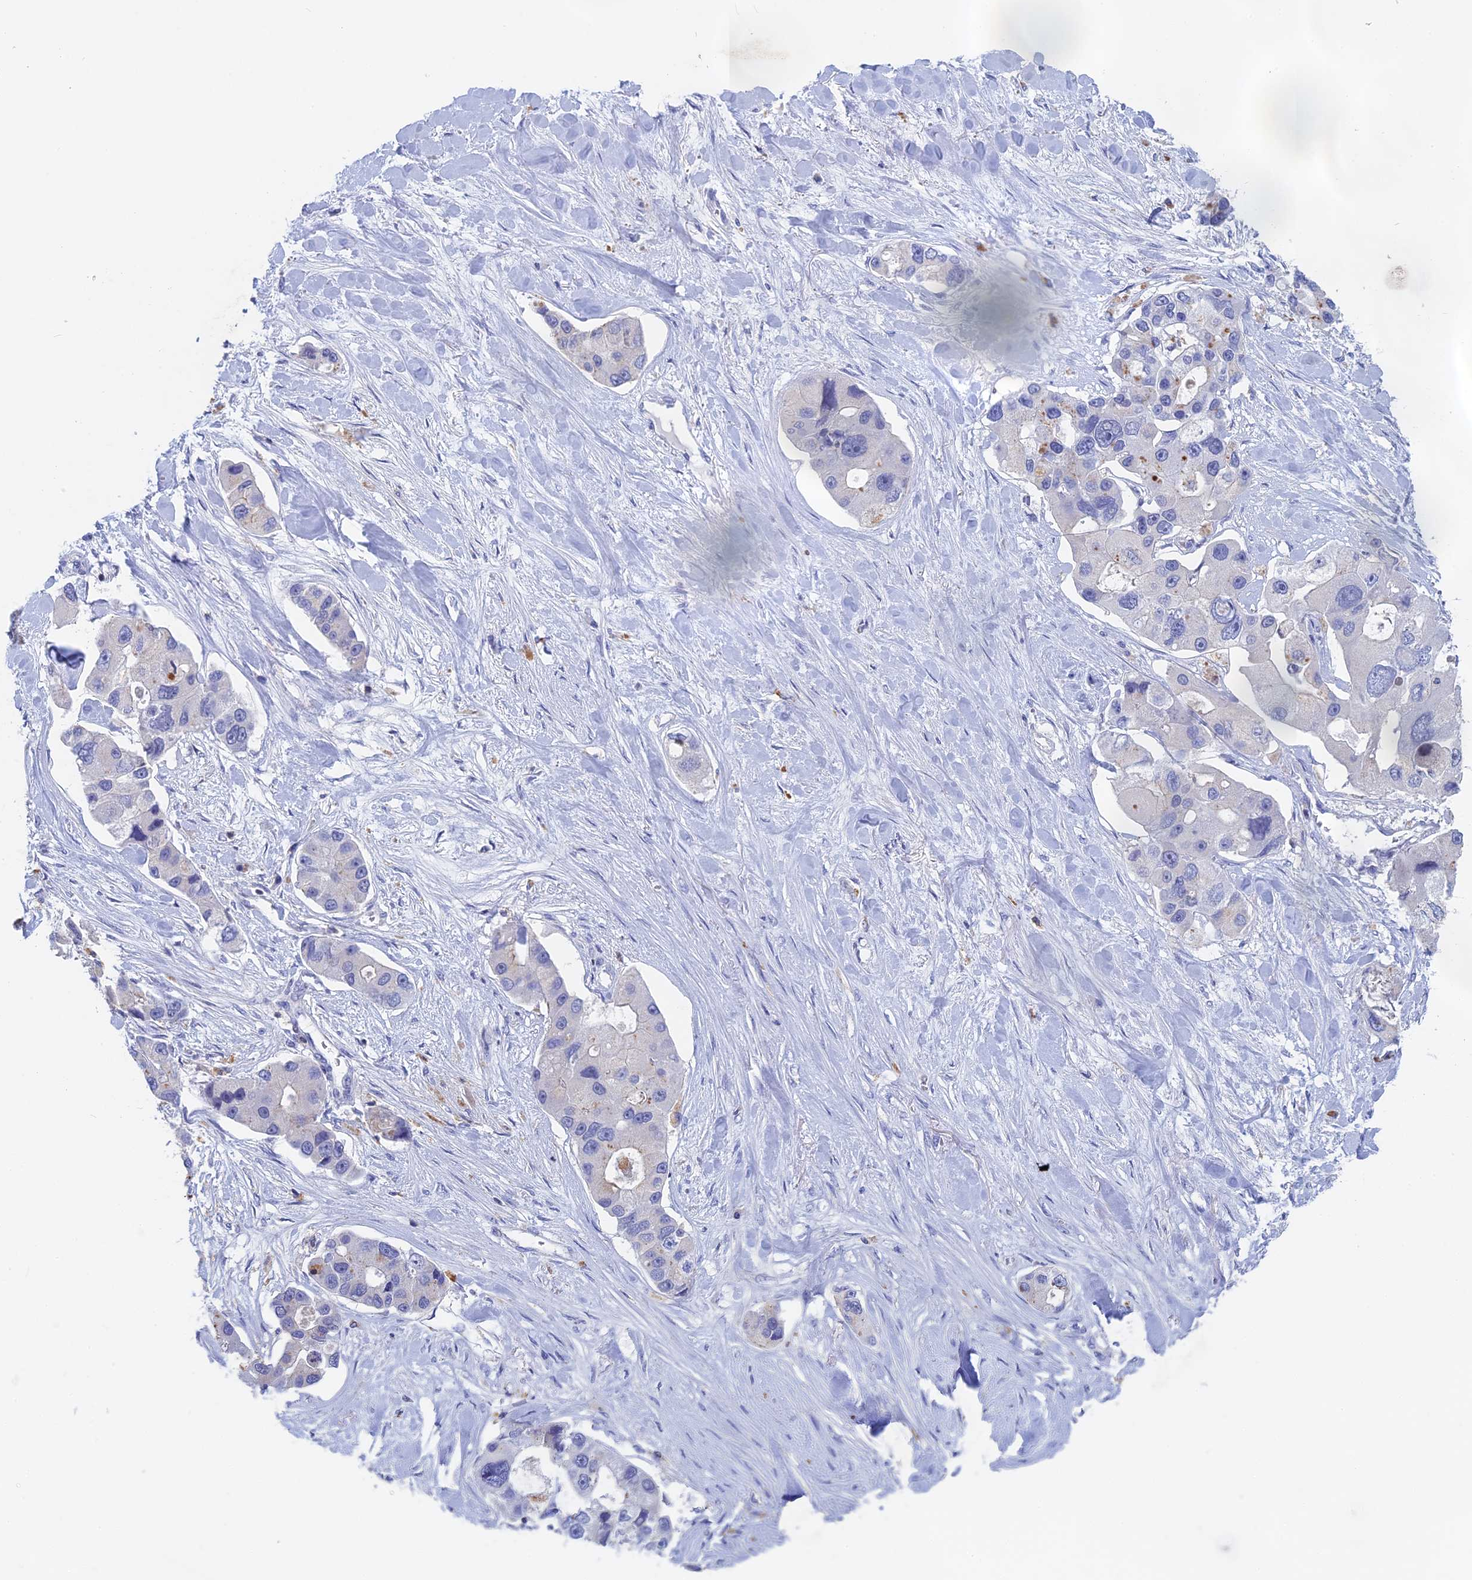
{"staining": {"intensity": "negative", "quantity": "none", "location": "none"}, "tissue": "lung cancer", "cell_type": "Tumor cells", "image_type": "cancer", "snomed": [{"axis": "morphology", "description": "Adenocarcinoma, NOS"}, {"axis": "topography", "description": "Lung"}], "caption": "Immunohistochemistry (IHC) photomicrograph of adenocarcinoma (lung) stained for a protein (brown), which reveals no staining in tumor cells.", "gene": "ACP7", "patient": {"sex": "female", "age": 54}}